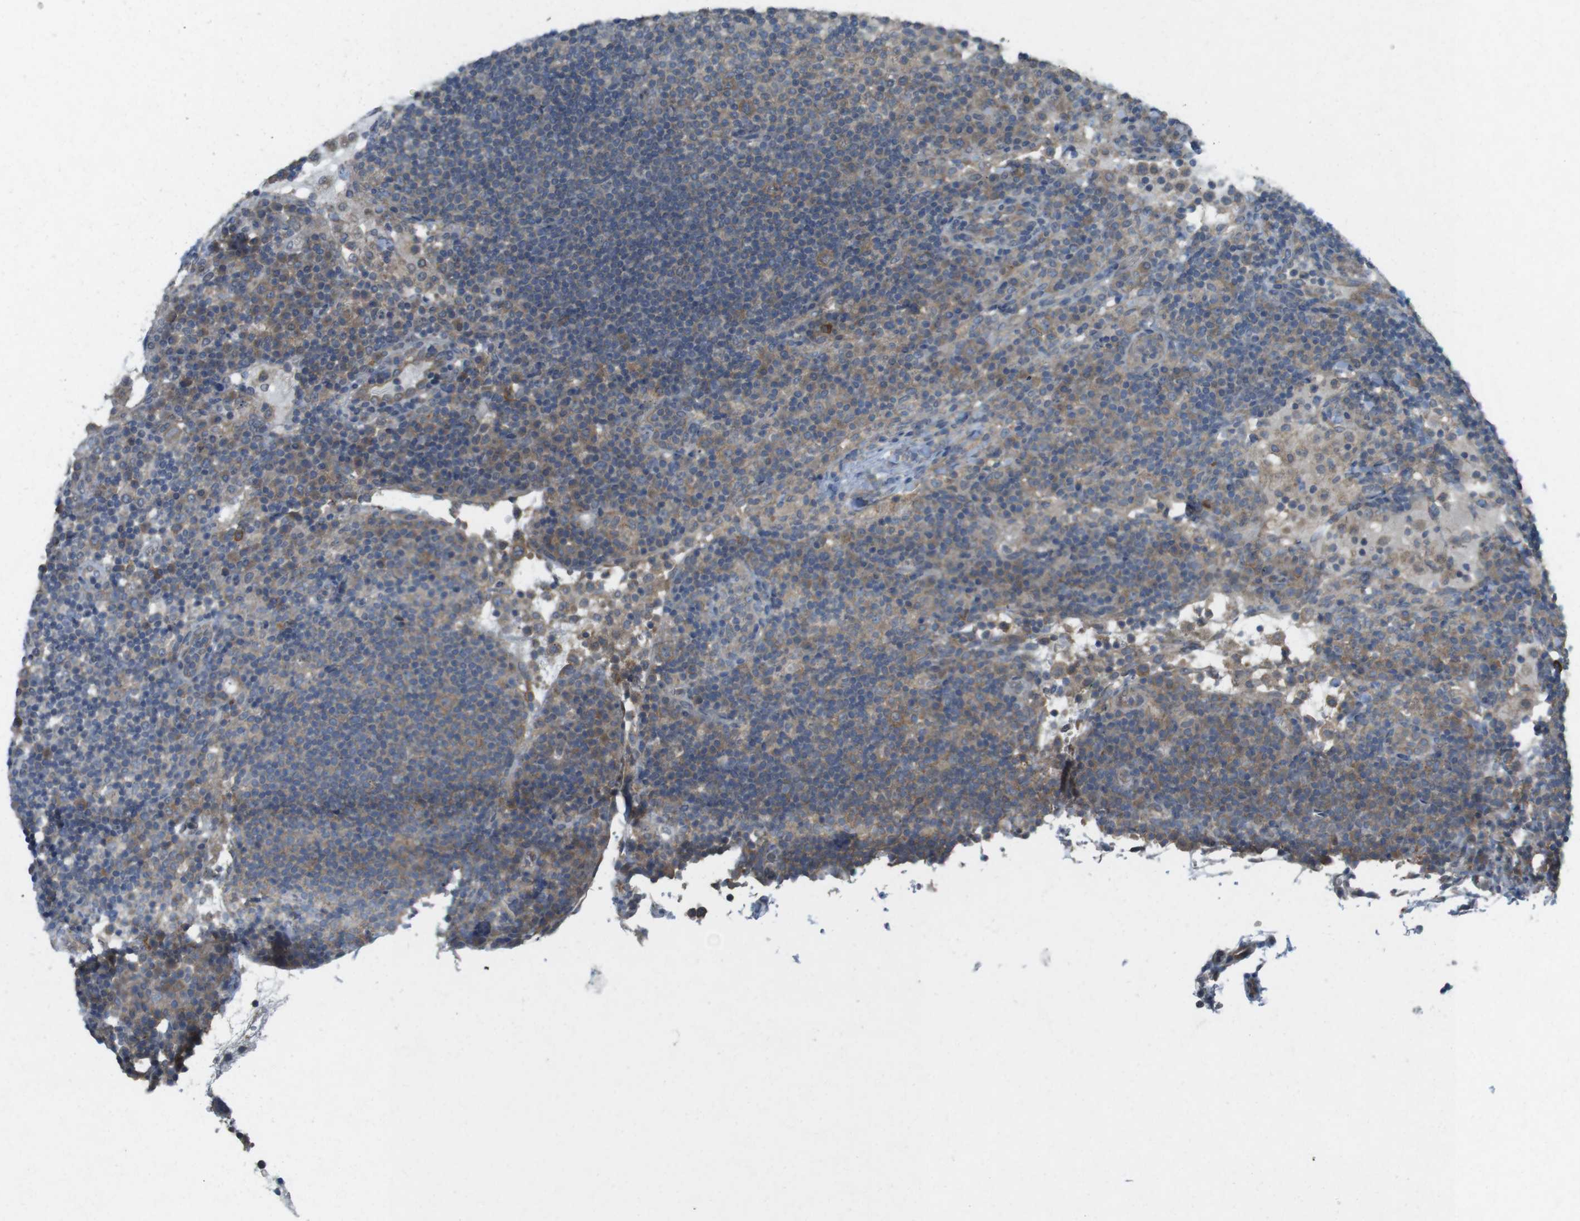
{"staining": {"intensity": "weak", "quantity": "25%-75%", "location": "cytoplasmic/membranous"}, "tissue": "lymph node", "cell_type": "Germinal center cells", "image_type": "normal", "snomed": [{"axis": "morphology", "description": "Normal tissue, NOS"}, {"axis": "topography", "description": "Lymph node"}], "caption": "Immunohistochemical staining of normal lymph node shows 25%-75% levels of weak cytoplasmic/membranous protein positivity in approximately 25%-75% of germinal center cells.", "gene": "SUGT1", "patient": {"sex": "female", "age": 53}}